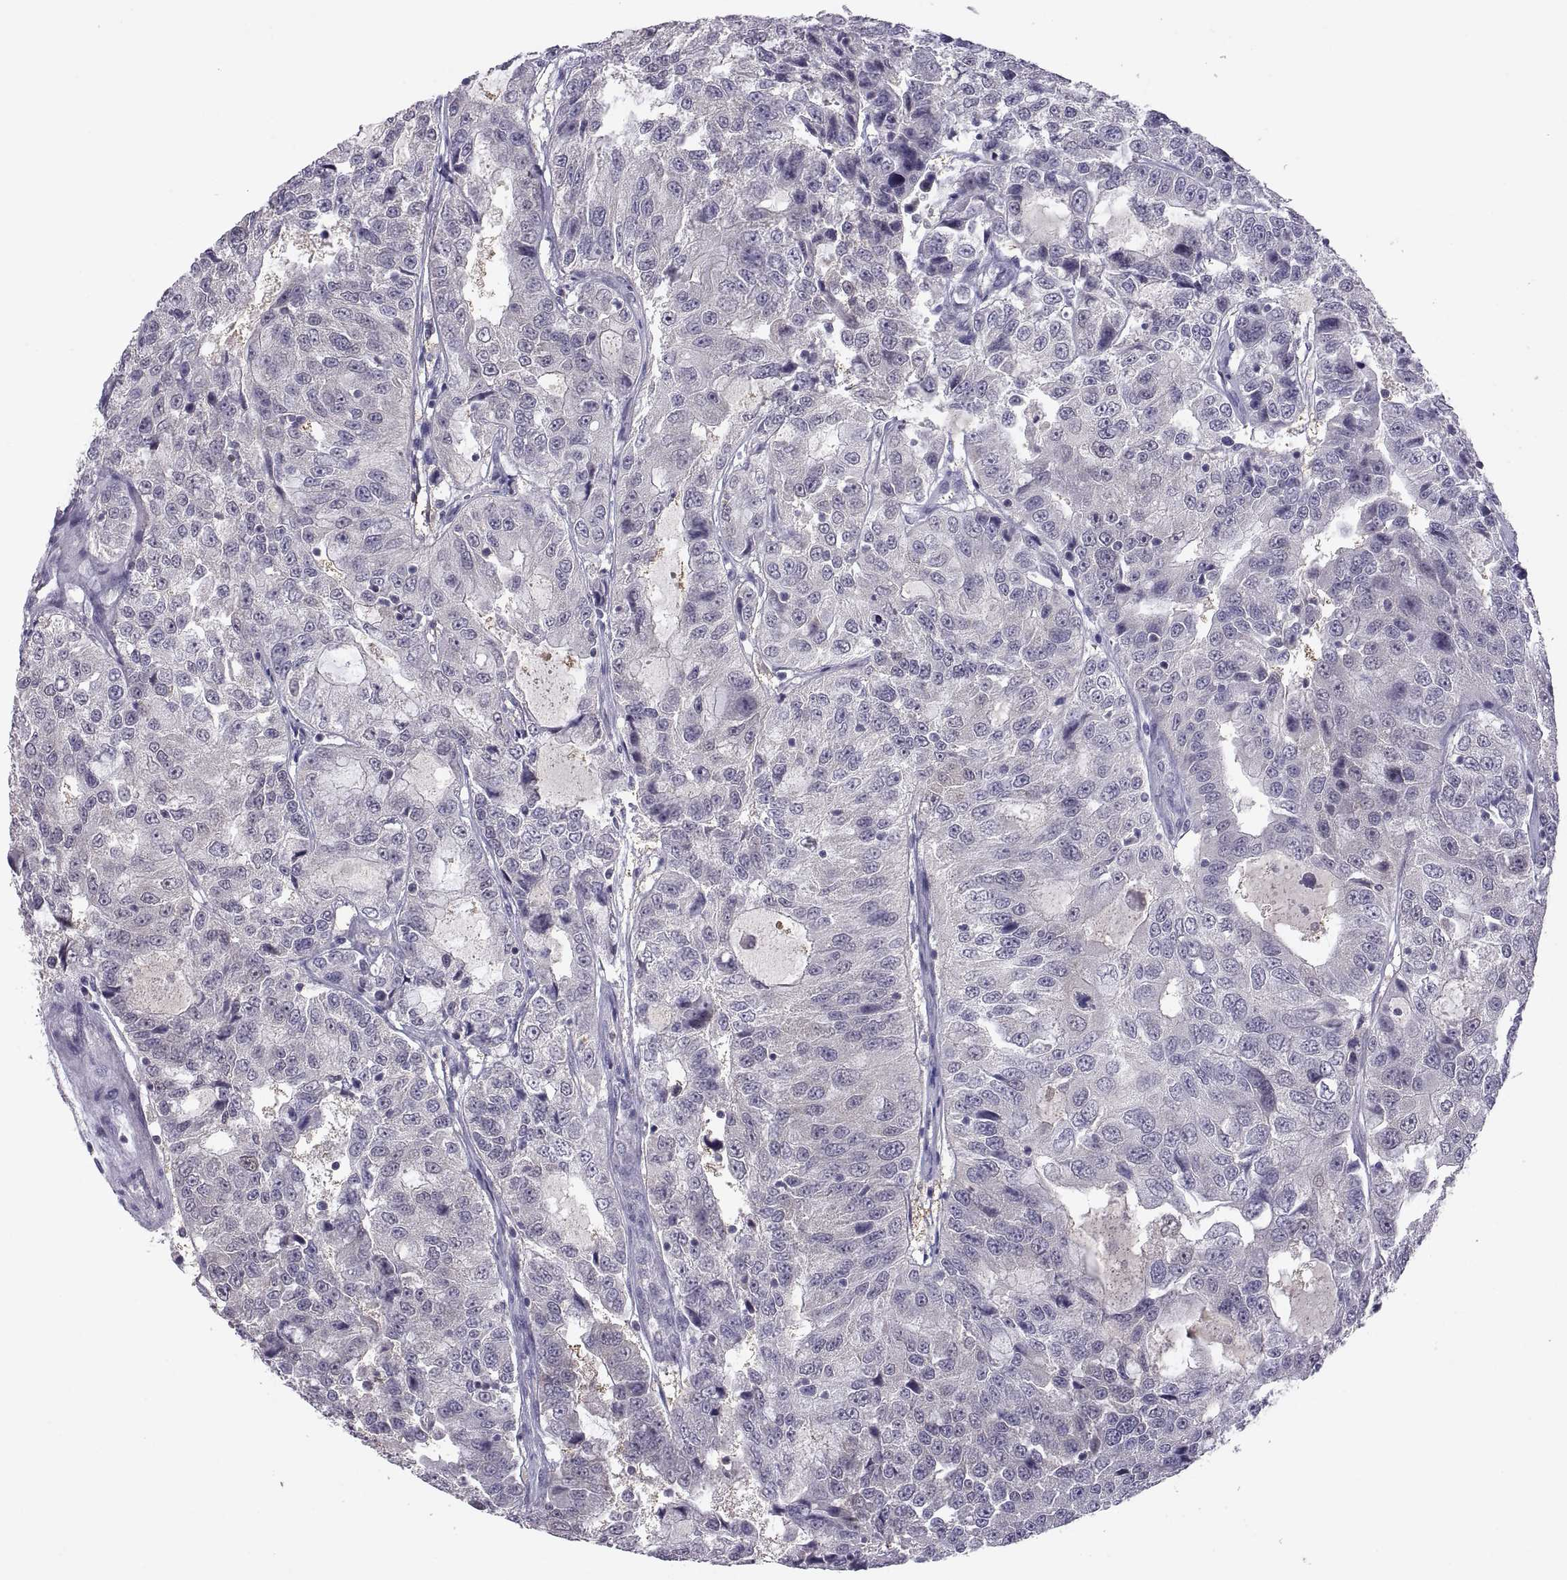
{"staining": {"intensity": "negative", "quantity": "none", "location": "none"}, "tissue": "urothelial cancer", "cell_type": "Tumor cells", "image_type": "cancer", "snomed": [{"axis": "morphology", "description": "Urothelial carcinoma, NOS"}, {"axis": "morphology", "description": "Urothelial carcinoma, High grade"}, {"axis": "topography", "description": "Urinary bladder"}], "caption": "This is an immunohistochemistry (IHC) histopathology image of human urothelial cancer. There is no positivity in tumor cells.", "gene": "FGF9", "patient": {"sex": "female", "age": 73}}